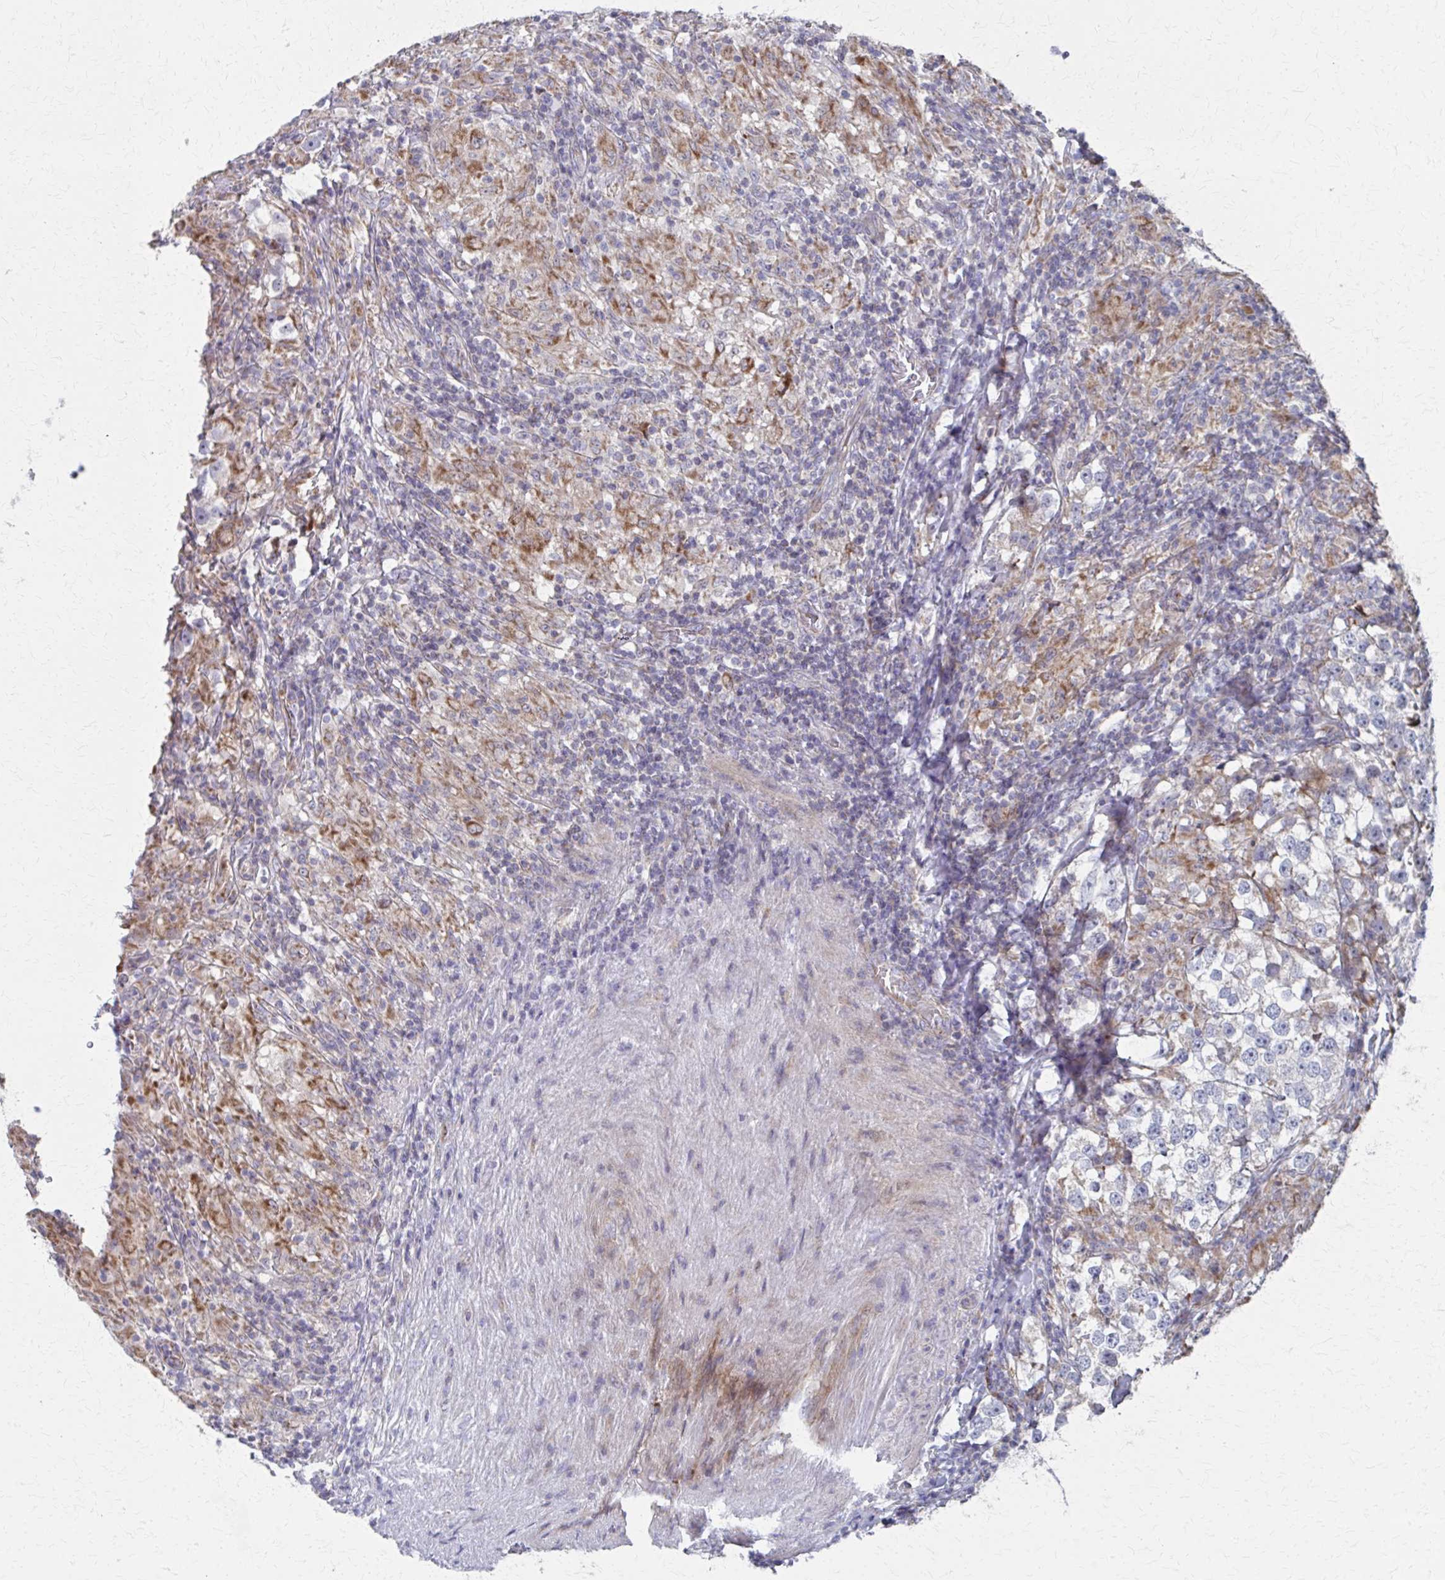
{"staining": {"intensity": "moderate", "quantity": ">75%", "location": "cytoplasmic/membranous"}, "tissue": "testis cancer", "cell_type": "Tumor cells", "image_type": "cancer", "snomed": [{"axis": "morphology", "description": "Seminoma, NOS"}, {"axis": "topography", "description": "Testis"}], "caption": "A high-resolution photomicrograph shows IHC staining of testis cancer (seminoma), which demonstrates moderate cytoplasmic/membranous staining in approximately >75% of tumor cells. (Stains: DAB in brown, nuclei in blue, Microscopy: brightfield microscopy at high magnification).", "gene": "FAHD1", "patient": {"sex": "male", "age": 46}}